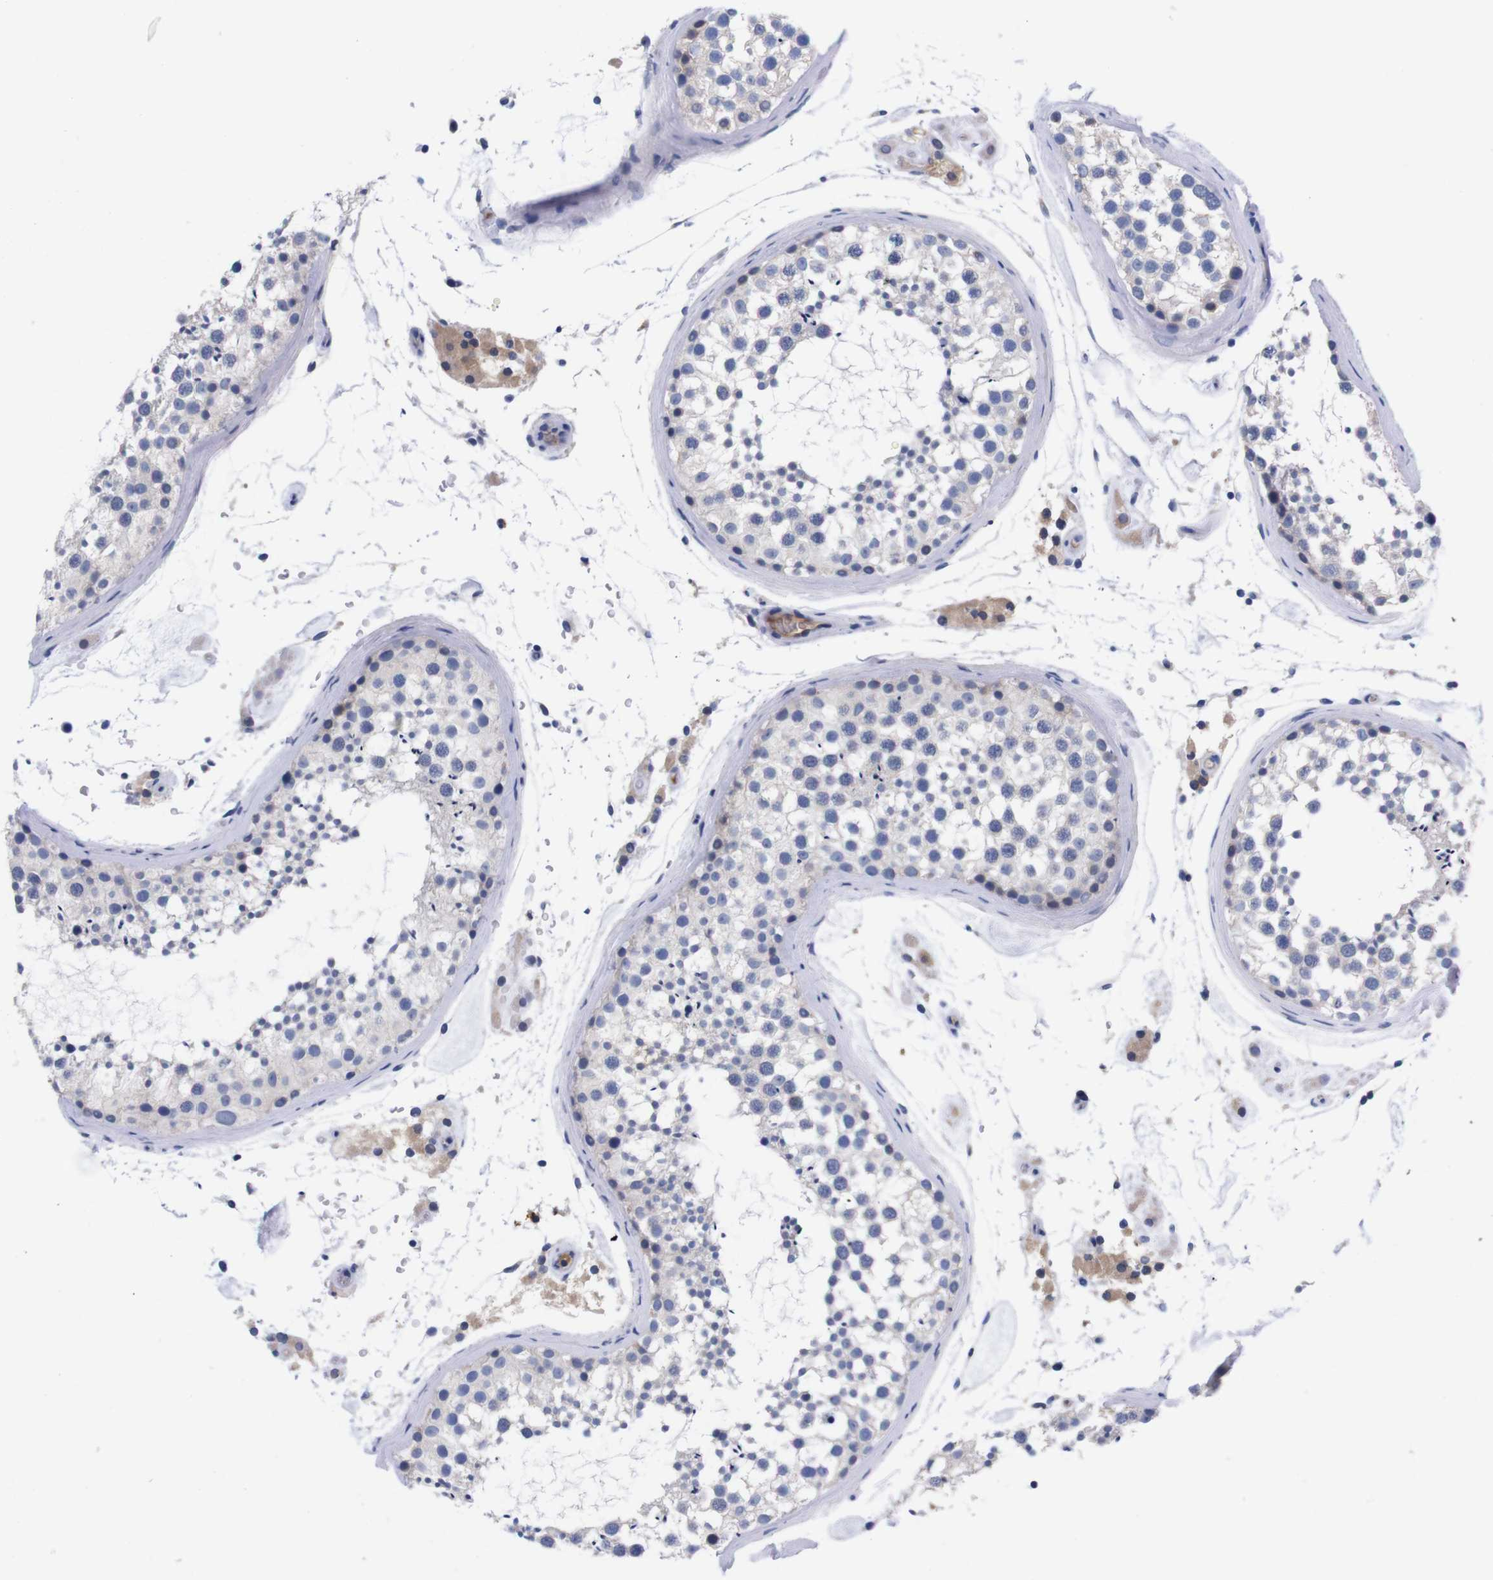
{"staining": {"intensity": "negative", "quantity": "none", "location": "none"}, "tissue": "testis", "cell_type": "Cells in seminiferous ducts", "image_type": "normal", "snomed": [{"axis": "morphology", "description": "Normal tissue, NOS"}, {"axis": "topography", "description": "Testis"}], "caption": "An image of testis stained for a protein demonstrates no brown staining in cells in seminiferous ducts.", "gene": "FAM210A", "patient": {"sex": "male", "age": 46}}